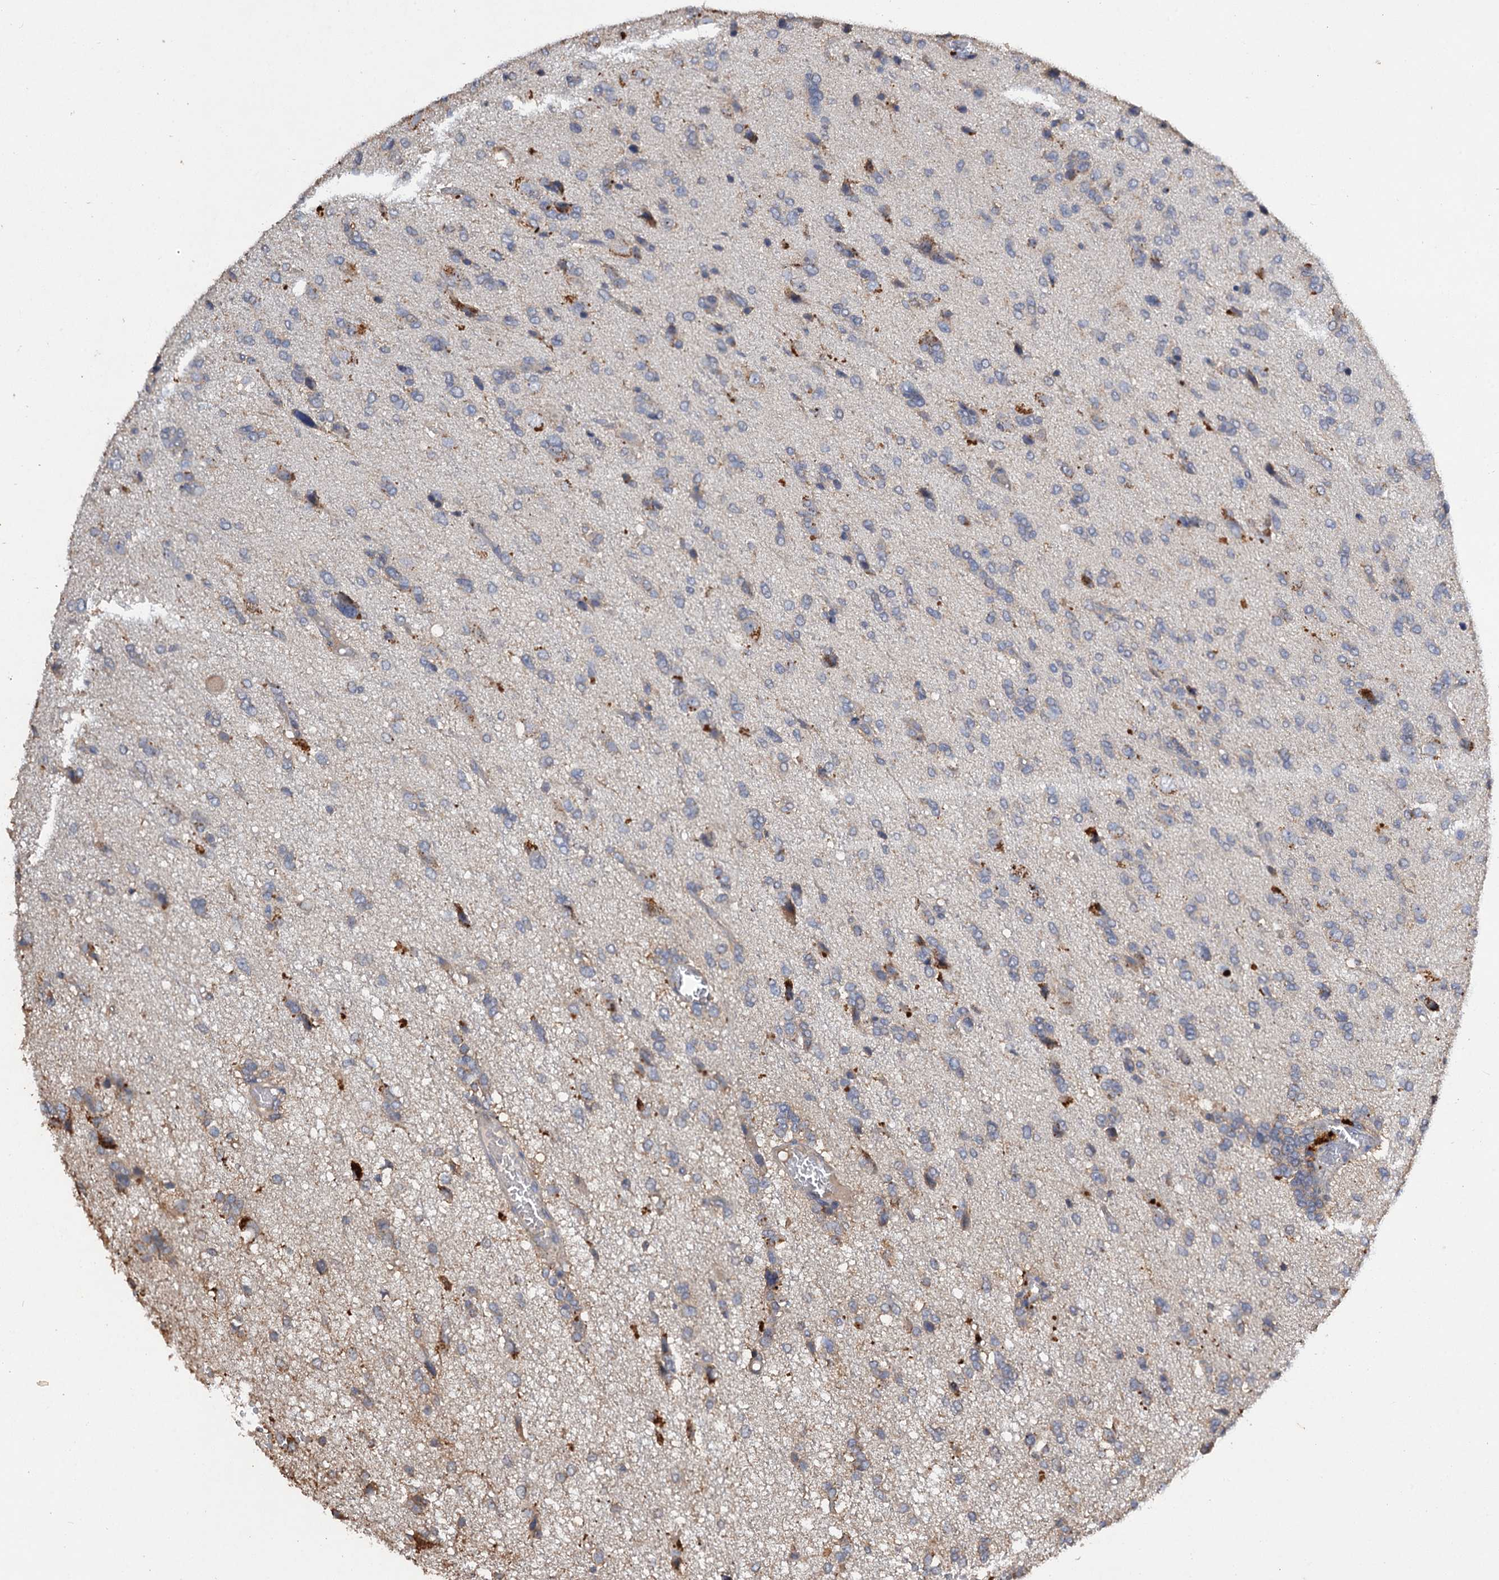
{"staining": {"intensity": "negative", "quantity": "none", "location": "none"}, "tissue": "glioma", "cell_type": "Tumor cells", "image_type": "cancer", "snomed": [{"axis": "morphology", "description": "Glioma, malignant, High grade"}, {"axis": "topography", "description": "Brain"}], "caption": "The photomicrograph displays no significant expression in tumor cells of glioma.", "gene": "SCUBE3", "patient": {"sex": "female", "age": 59}}